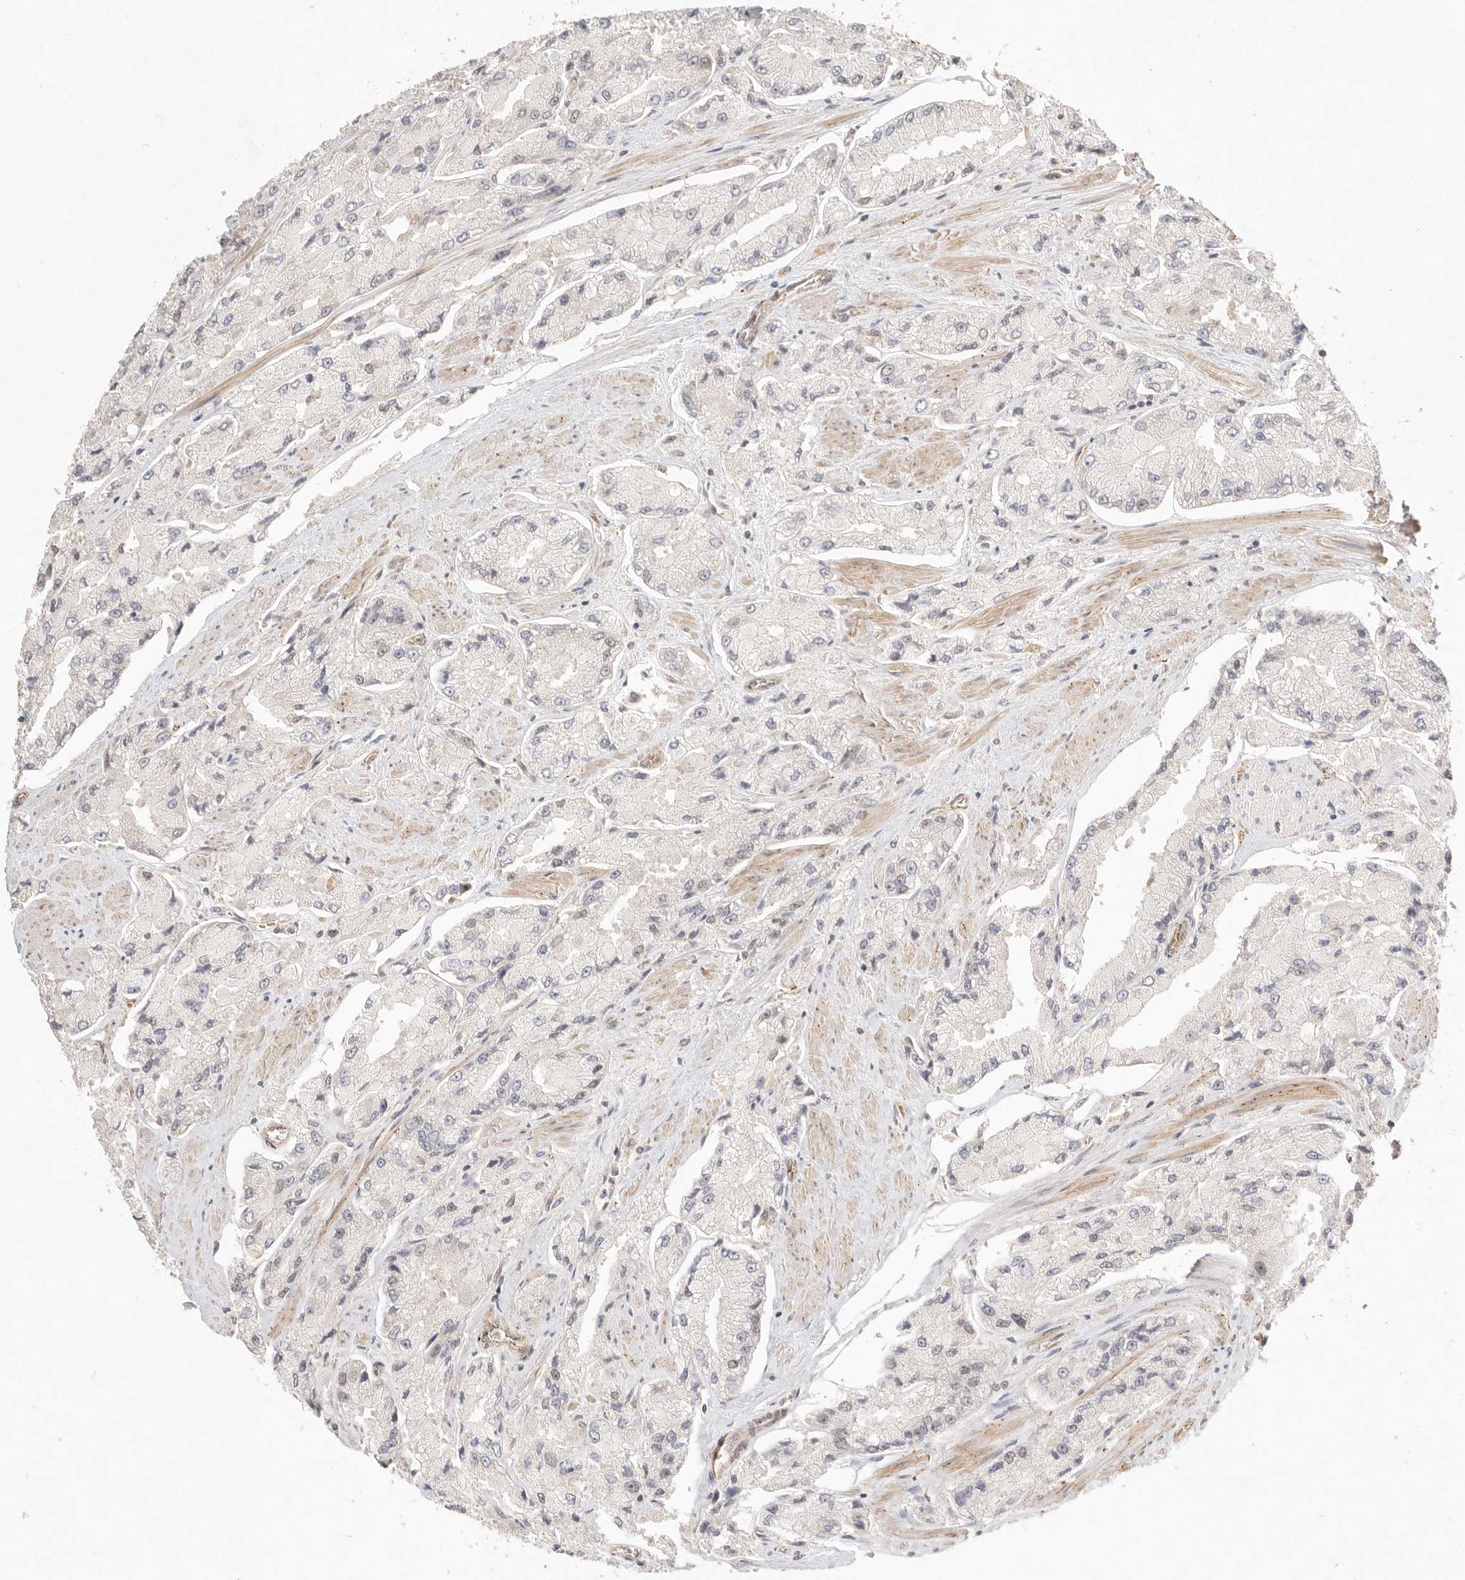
{"staining": {"intensity": "weak", "quantity": "<25%", "location": "nuclear"}, "tissue": "prostate cancer", "cell_type": "Tumor cells", "image_type": "cancer", "snomed": [{"axis": "morphology", "description": "Adenocarcinoma, High grade"}, {"axis": "topography", "description": "Prostate"}], "caption": "Immunohistochemical staining of human prostate cancer displays no significant expression in tumor cells. The staining is performed using DAB (3,3'-diaminobenzidine) brown chromogen with nuclei counter-stained in using hematoxylin.", "gene": "MEP1A", "patient": {"sex": "male", "age": 58}}